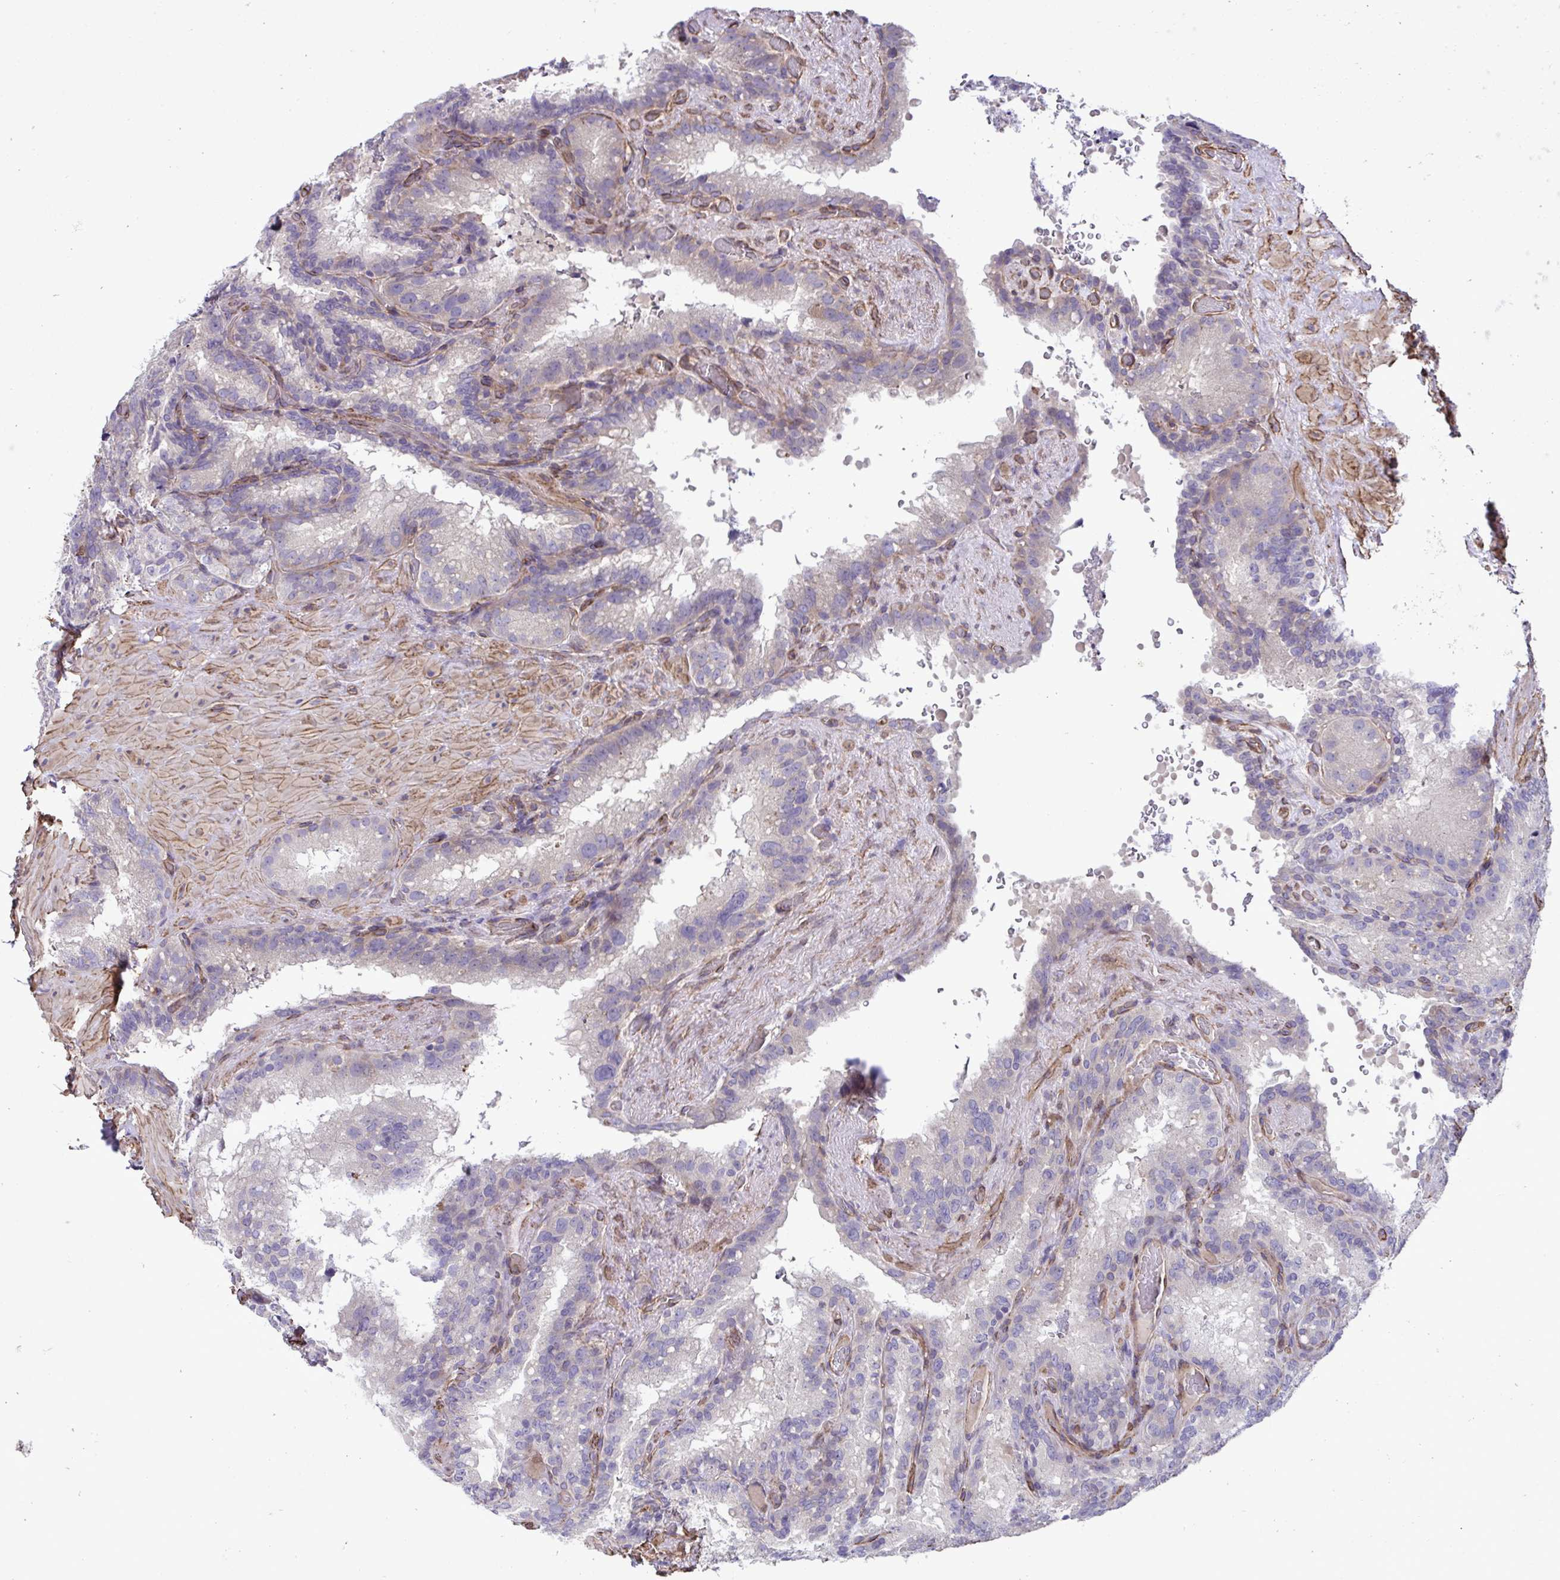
{"staining": {"intensity": "negative", "quantity": "none", "location": "none"}, "tissue": "seminal vesicle", "cell_type": "Glandular cells", "image_type": "normal", "snomed": [{"axis": "morphology", "description": "Normal tissue, NOS"}, {"axis": "topography", "description": "Seminal veicle"}], "caption": "A high-resolution micrograph shows immunohistochemistry staining of normal seminal vesicle, which exhibits no significant positivity in glandular cells.", "gene": "TRIM52", "patient": {"sex": "male", "age": 60}}